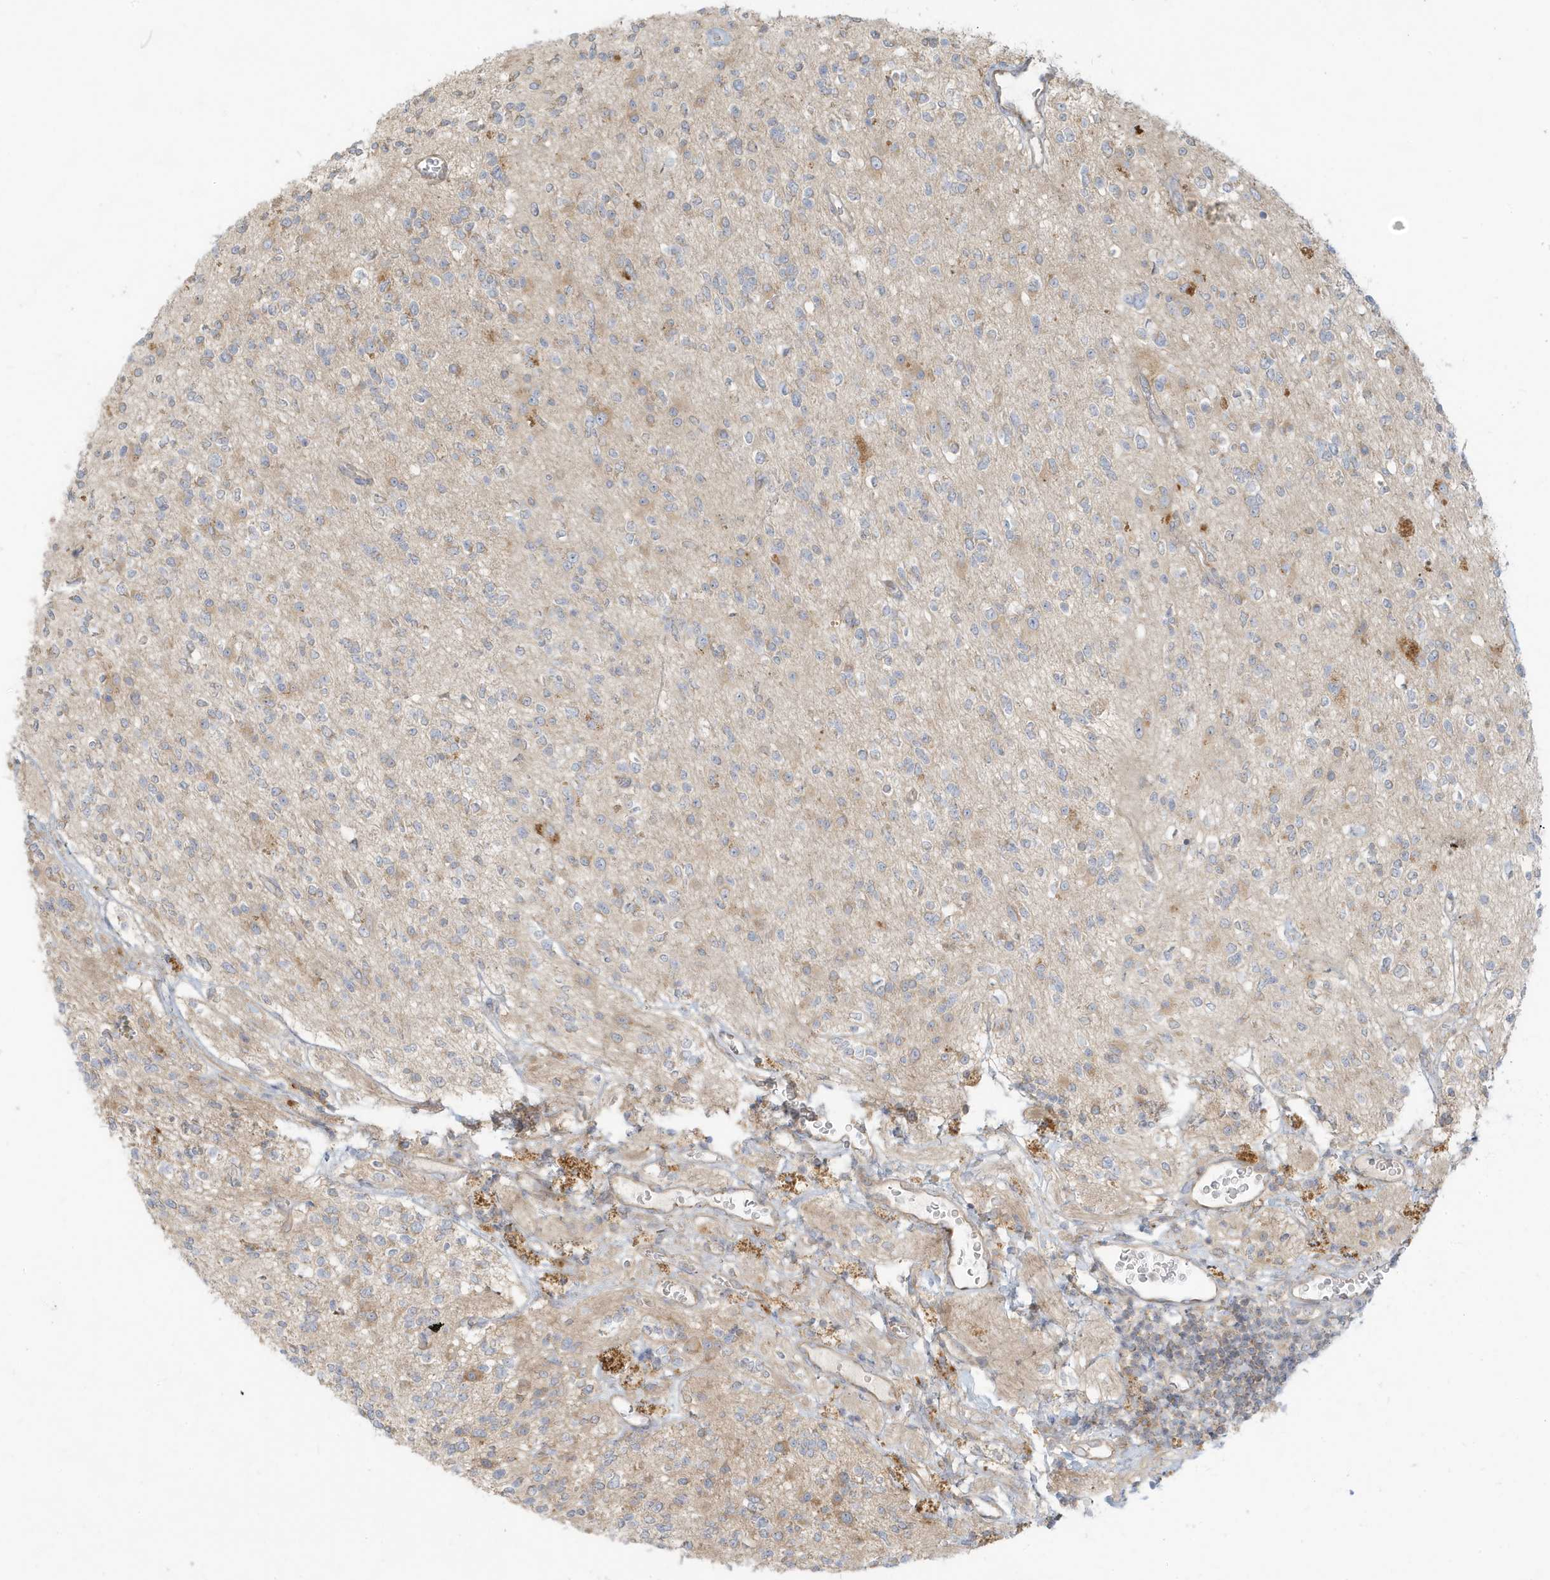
{"staining": {"intensity": "weak", "quantity": "<25%", "location": "cytoplasmic/membranous"}, "tissue": "glioma", "cell_type": "Tumor cells", "image_type": "cancer", "snomed": [{"axis": "morphology", "description": "Glioma, malignant, High grade"}, {"axis": "topography", "description": "Brain"}], "caption": "Immunohistochemical staining of human malignant high-grade glioma shows no significant expression in tumor cells.", "gene": "MCOLN1", "patient": {"sex": "male", "age": 34}}